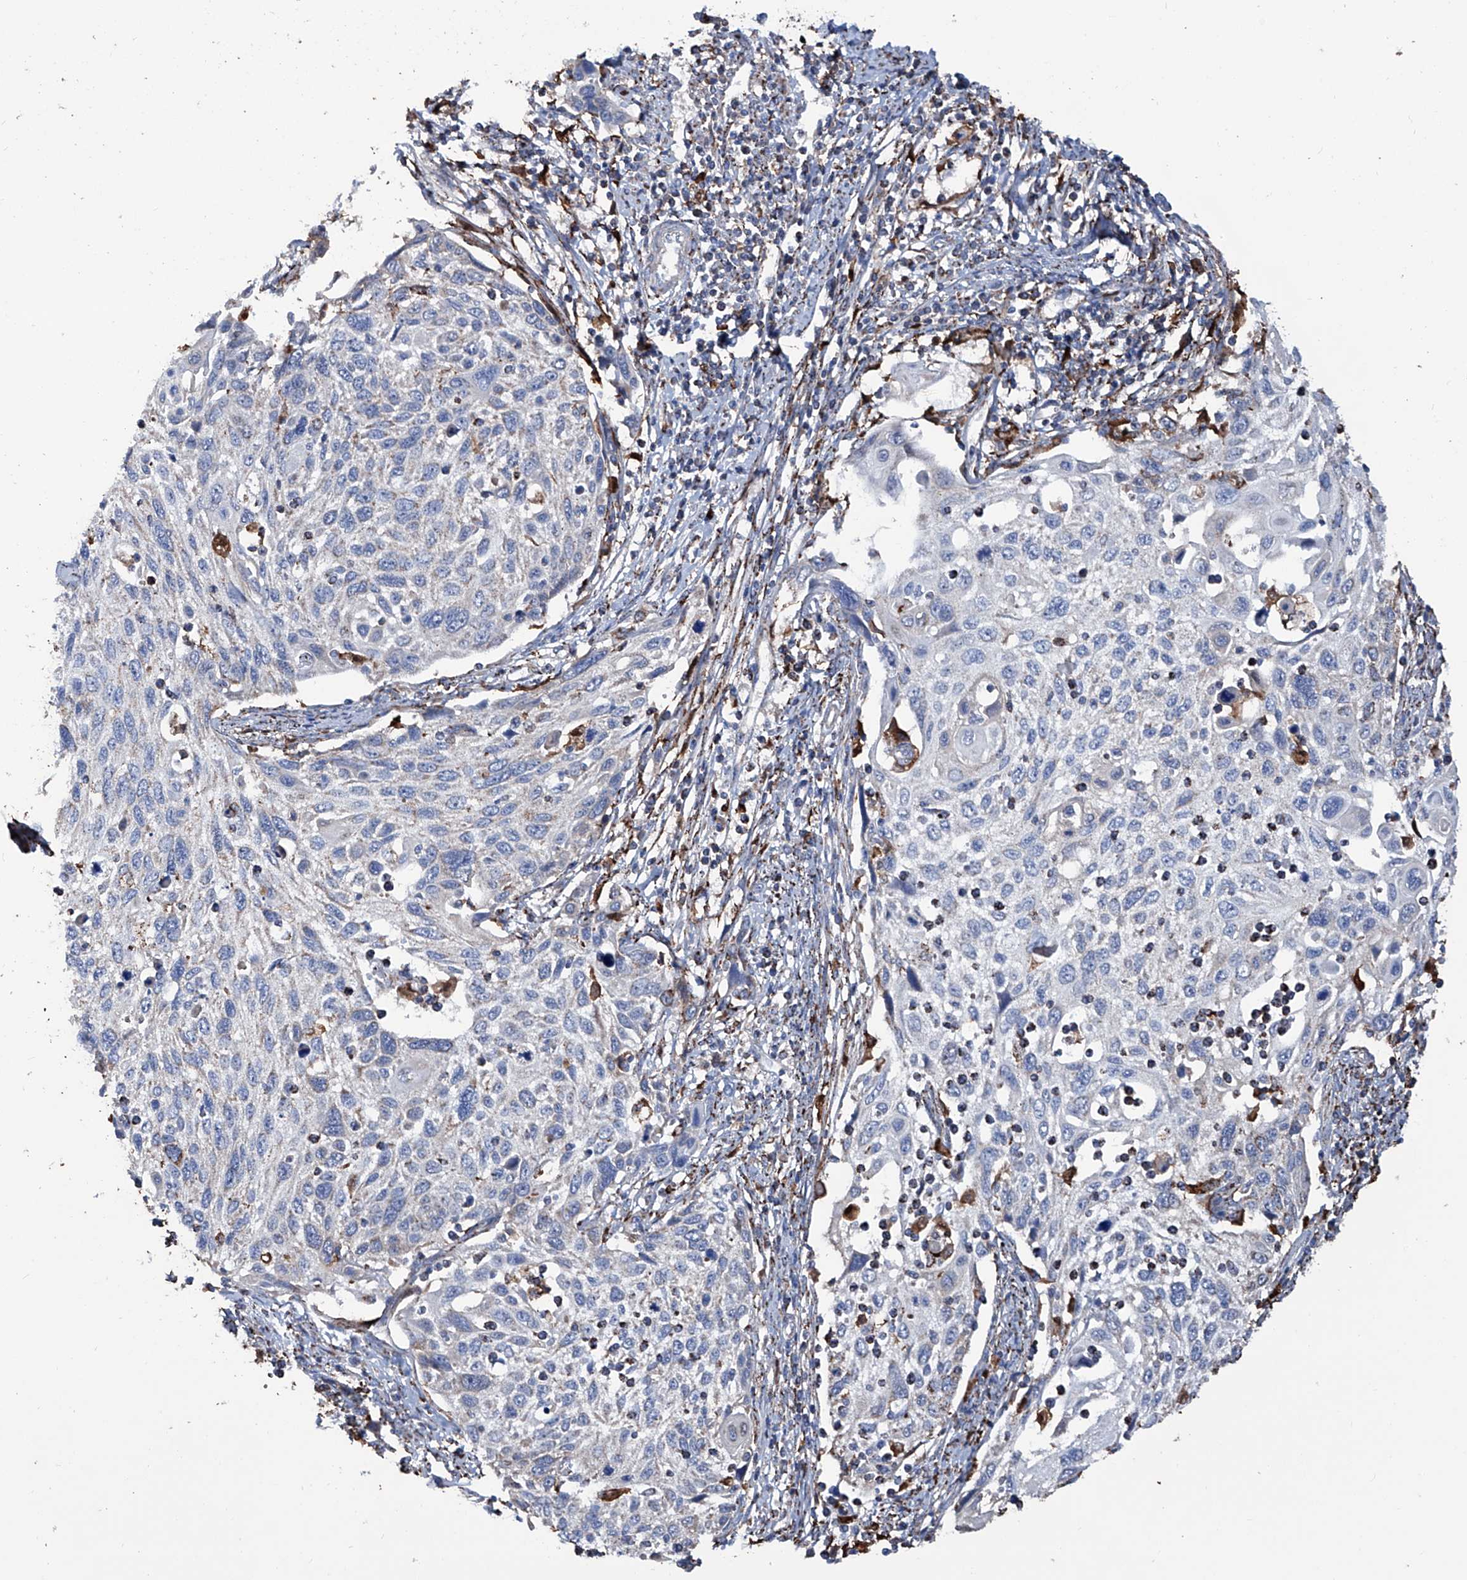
{"staining": {"intensity": "negative", "quantity": "none", "location": "none"}, "tissue": "cervical cancer", "cell_type": "Tumor cells", "image_type": "cancer", "snomed": [{"axis": "morphology", "description": "Squamous cell carcinoma, NOS"}, {"axis": "topography", "description": "Cervix"}], "caption": "High magnification brightfield microscopy of cervical squamous cell carcinoma stained with DAB (brown) and counterstained with hematoxylin (blue): tumor cells show no significant positivity.", "gene": "NHS", "patient": {"sex": "female", "age": 70}}